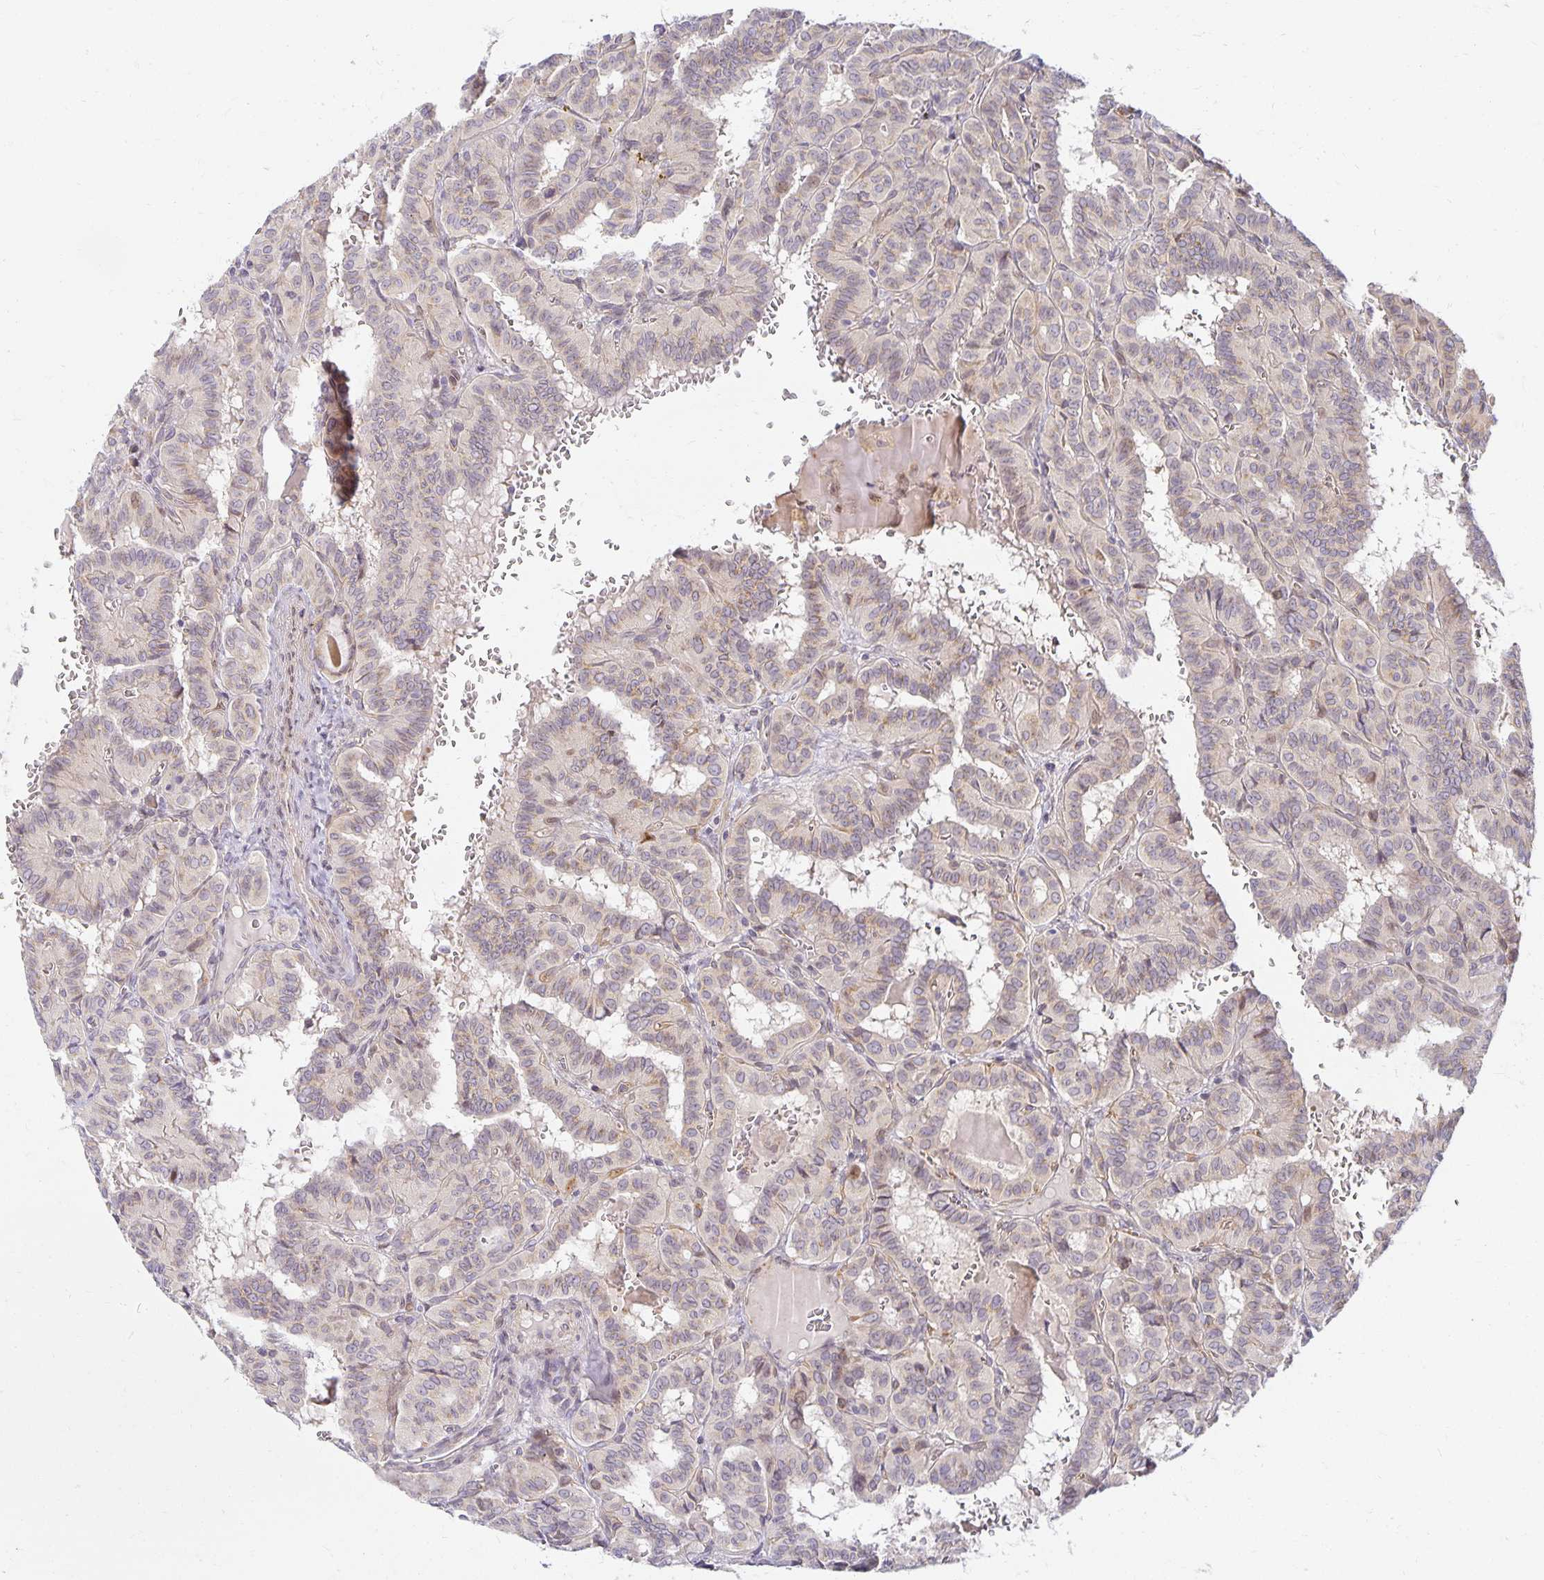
{"staining": {"intensity": "negative", "quantity": "none", "location": "none"}, "tissue": "thyroid cancer", "cell_type": "Tumor cells", "image_type": "cancer", "snomed": [{"axis": "morphology", "description": "Papillary adenocarcinoma, NOS"}, {"axis": "topography", "description": "Thyroid gland"}], "caption": "This is an IHC photomicrograph of human thyroid papillary adenocarcinoma. There is no expression in tumor cells.", "gene": "EHF", "patient": {"sex": "female", "age": 21}}